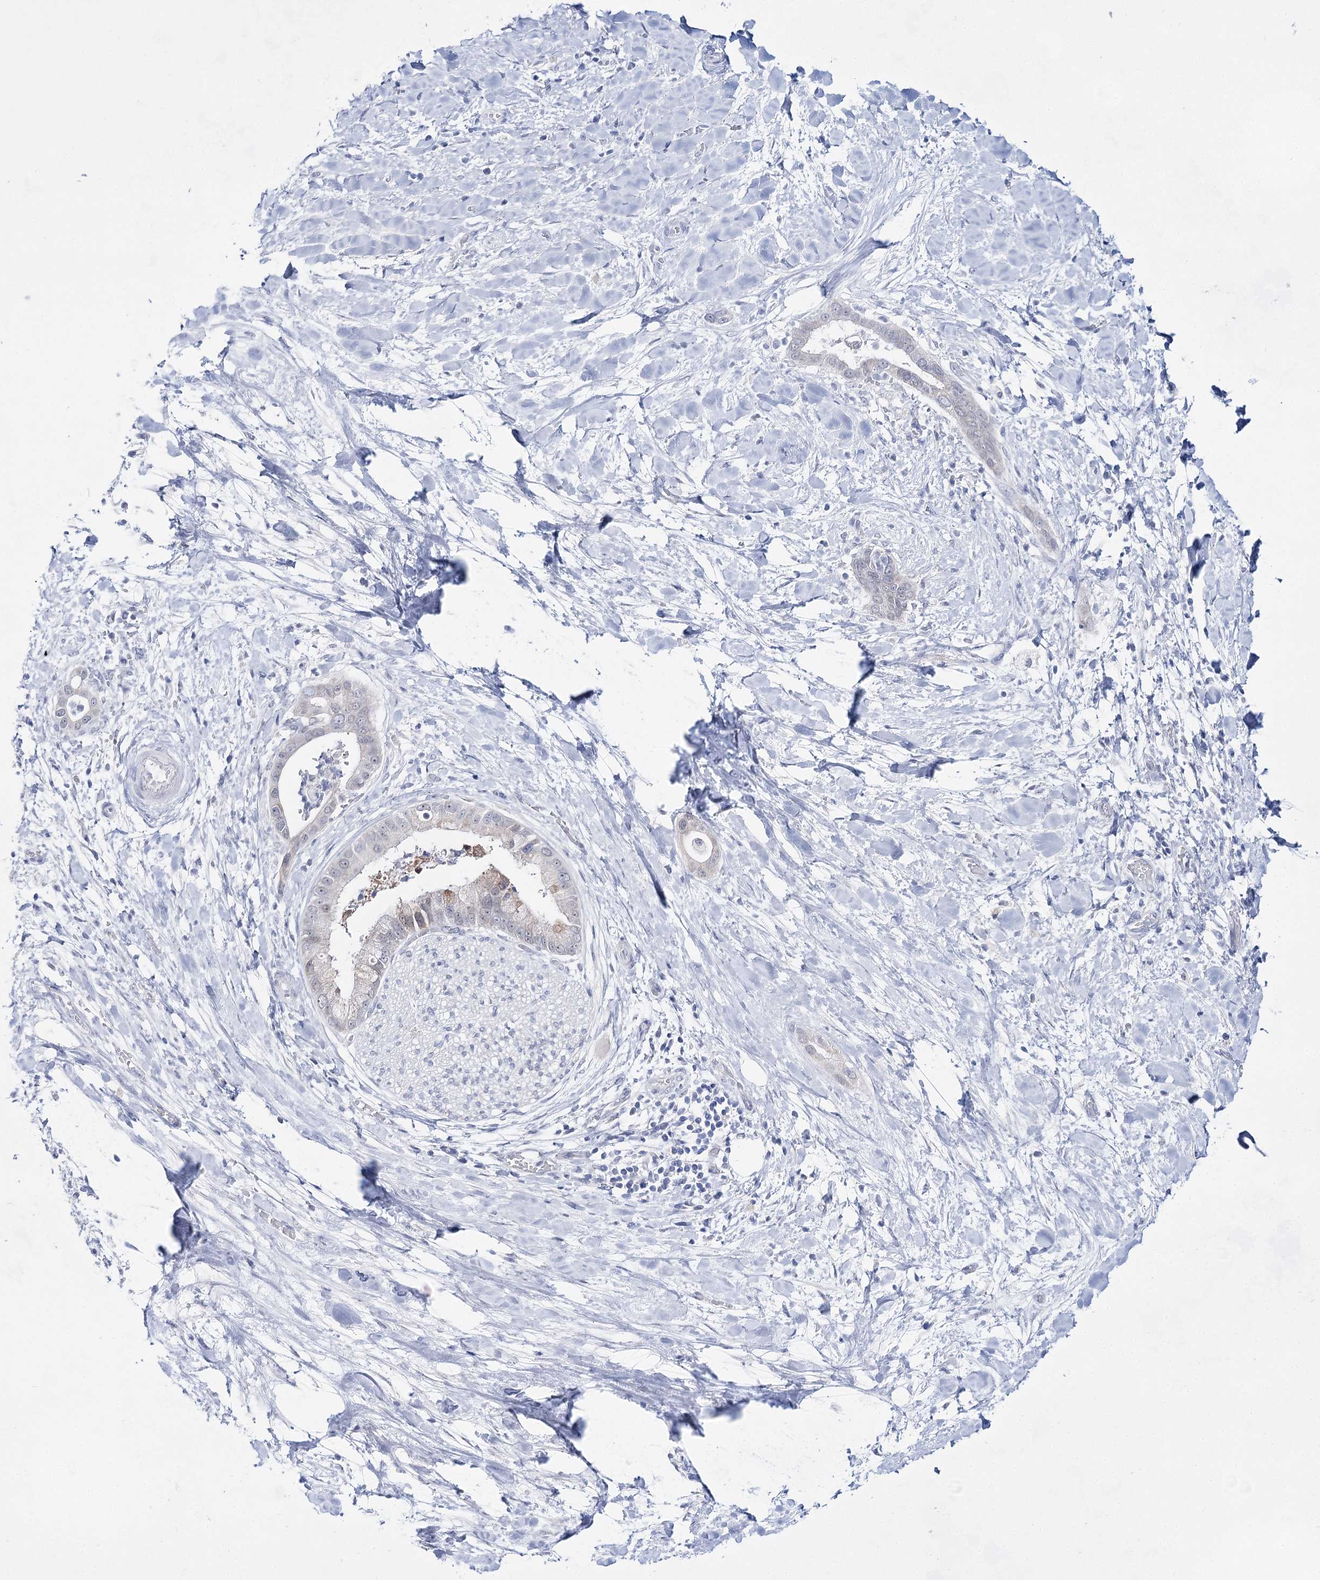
{"staining": {"intensity": "negative", "quantity": "none", "location": "none"}, "tissue": "liver cancer", "cell_type": "Tumor cells", "image_type": "cancer", "snomed": [{"axis": "morphology", "description": "Cholangiocarcinoma"}, {"axis": "topography", "description": "Liver"}], "caption": "Tumor cells show no significant protein staining in cholangiocarcinoma (liver).", "gene": "BPHL", "patient": {"sex": "female", "age": 54}}